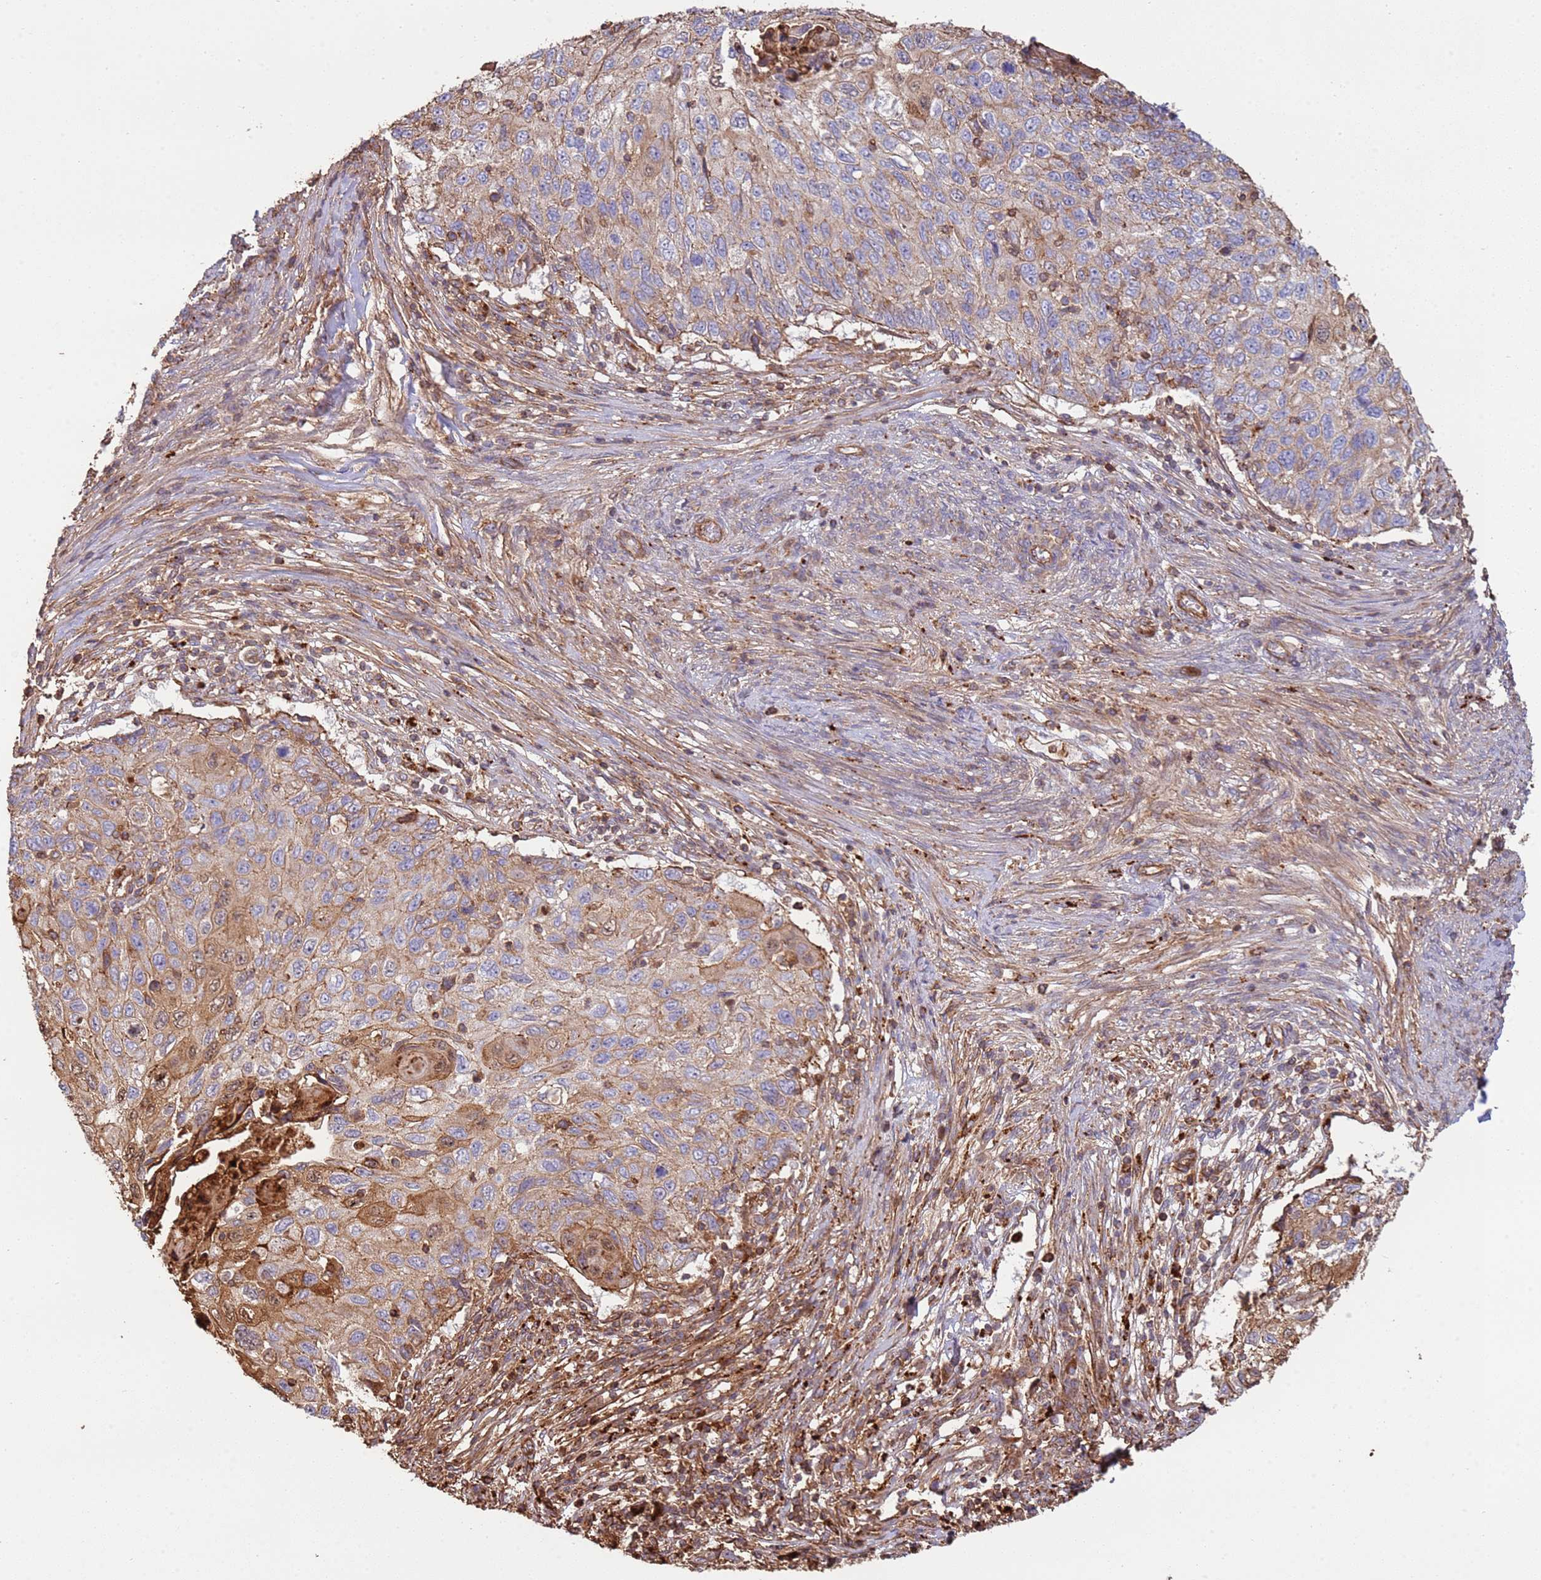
{"staining": {"intensity": "moderate", "quantity": "25%-75%", "location": "cytoplasmic/membranous"}, "tissue": "cervical cancer", "cell_type": "Tumor cells", "image_type": "cancer", "snomed": [{"axis": "morphology", "description": "Squamous cell carcinoma, NOS"}, {"axis": "topography", "description": "Cervix"}], "caption": "This micrograph exhibits cervical squamous cell carcinoma stained with immunohistochemistry (IHC) to label a protein in brown. The cytoplasmic/membranous of tumor cells show moderate positivity for the protein. Nuclei are counter-stained blue.", "gene": "NDUFAF4", "patient": {"sex": "female", "age": 70}}